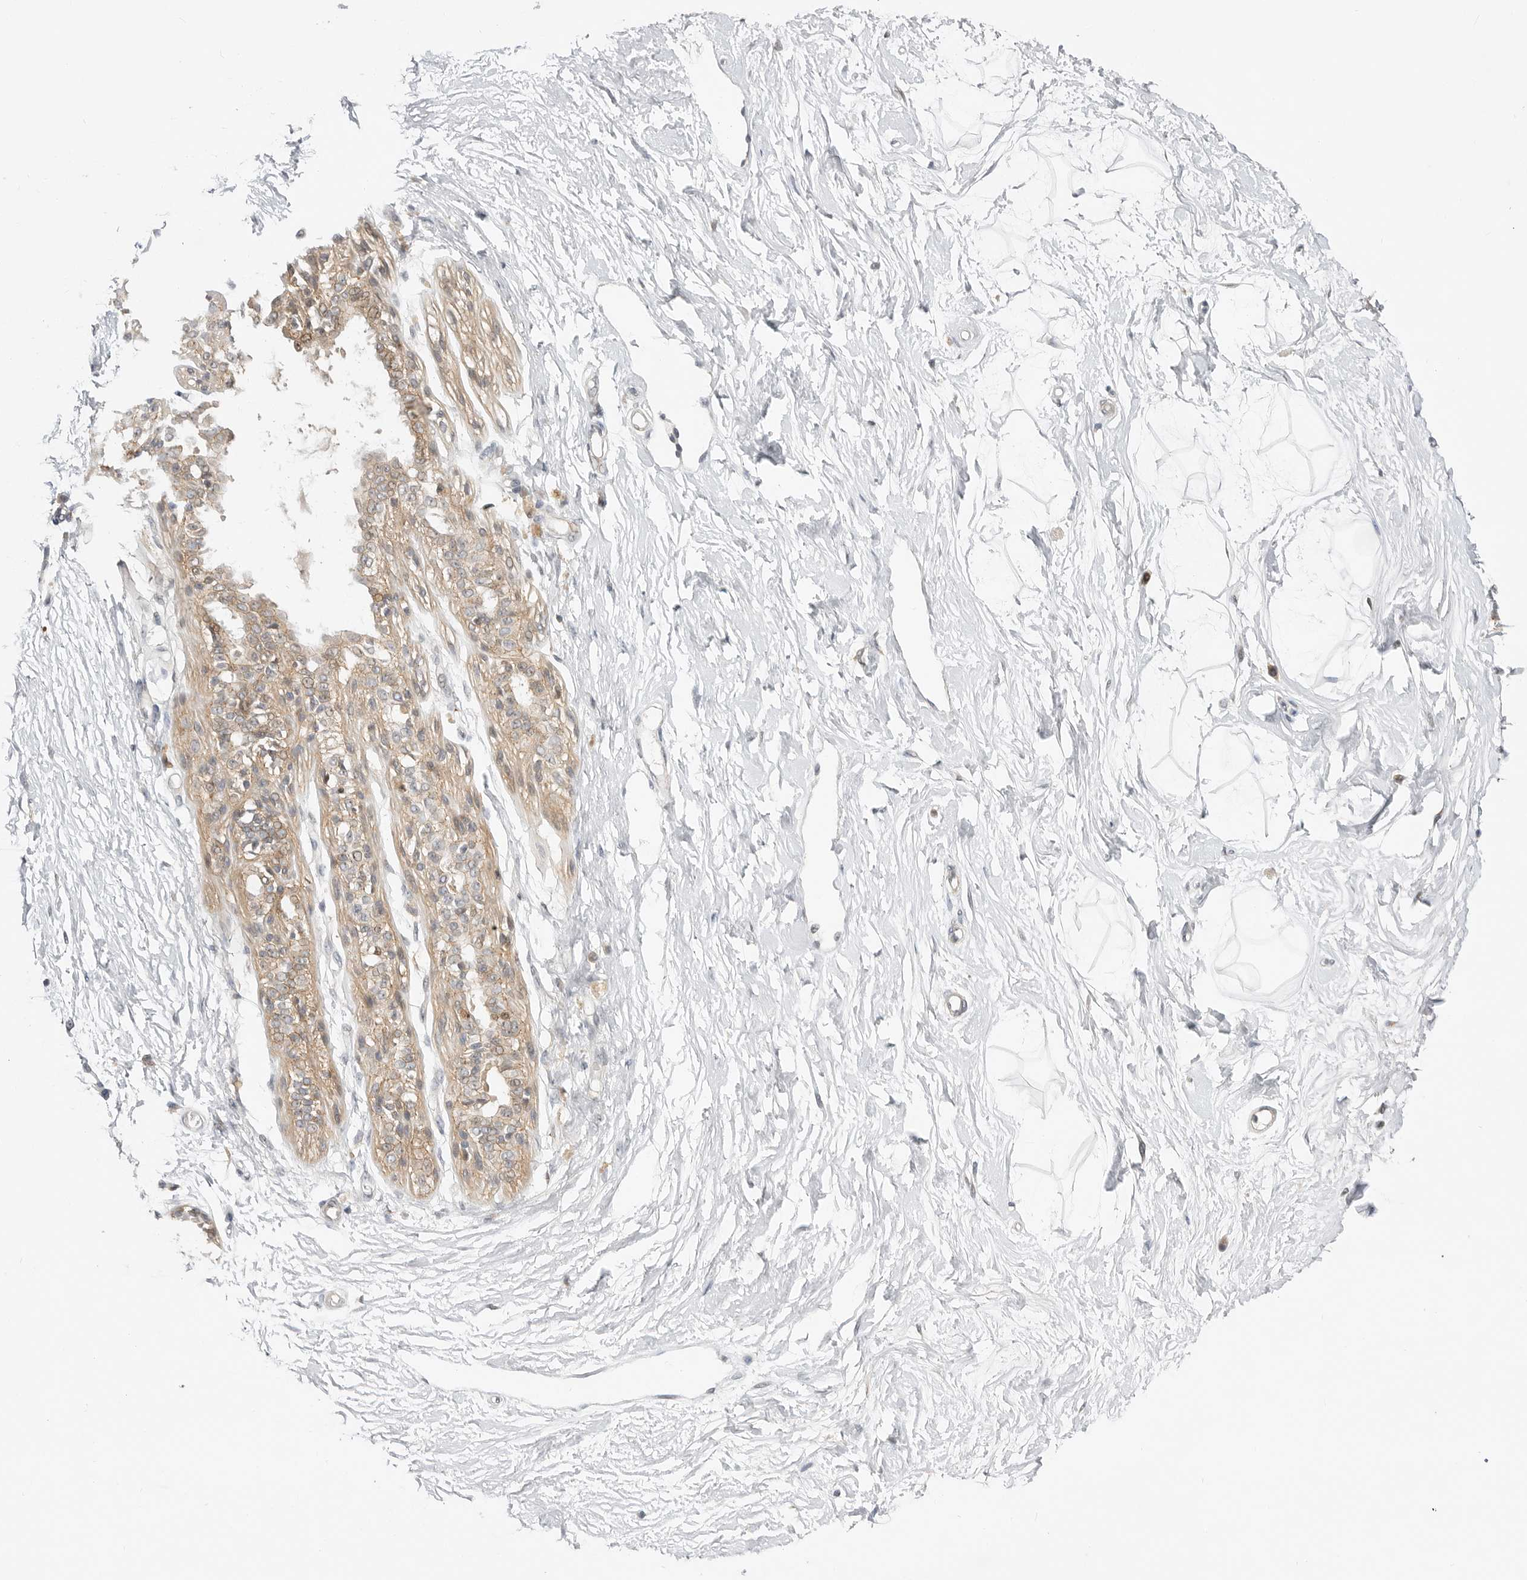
{"staining": {"intensity": "negative", "quantity": "none", "location": "none"}, "tissue": "breast", "cell_type": "Adipocytes", "image_type": "normal", "snomed": [{"axis": "morphology", "description": "Normal tissue, NOS"}, {"axis": "topography", "description": "Breast"}], "caption": "Histopathology image shows no protein staining in adipocytes of unremarkable breast.", "gene": "CSNK1G3", "patient": {"sex": "female", "age": 45}}